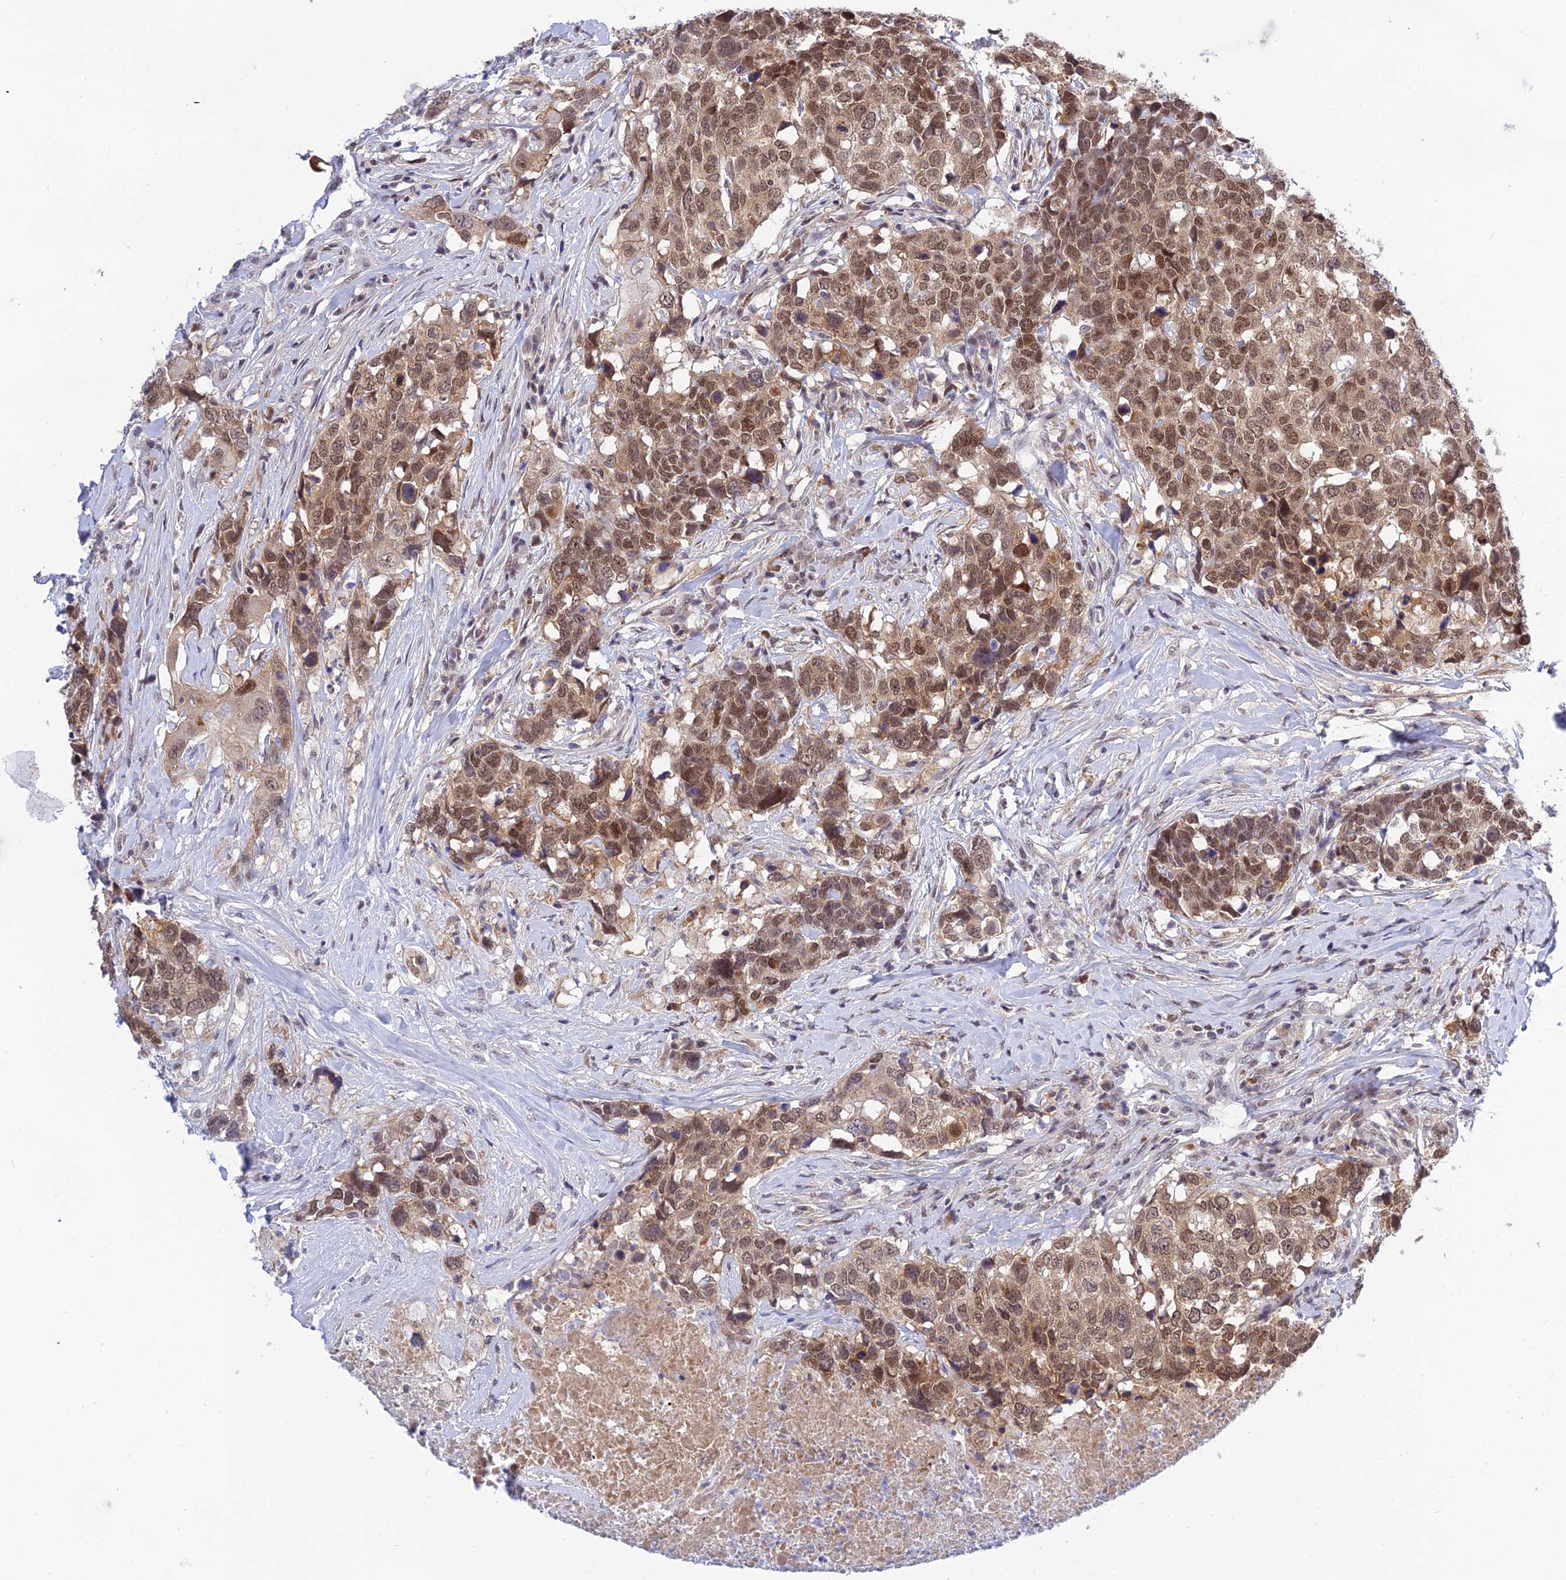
{"staining": {"intensity": "moderate", "quantity": ">75%", "location": "nuclear"}, "tissue": "head and neck cancer", "cell_type": "Tumor cells", "image_type": "cancer", "snomed": [{"axis": "morphology", "description": "Squamous cell carcinoma, NOS"}, {"axis": "topography", "description": "Head-Neck"}], "caption": "Protein analysis of head and neck cancer tissue shows moderate nuclear expression in approximately >75% of tumor cells. The protein is shown in brown color, while the nuclei are stained blue.", "gene": "TCEA1", "patient": {"sex": "male", "age": 66}}